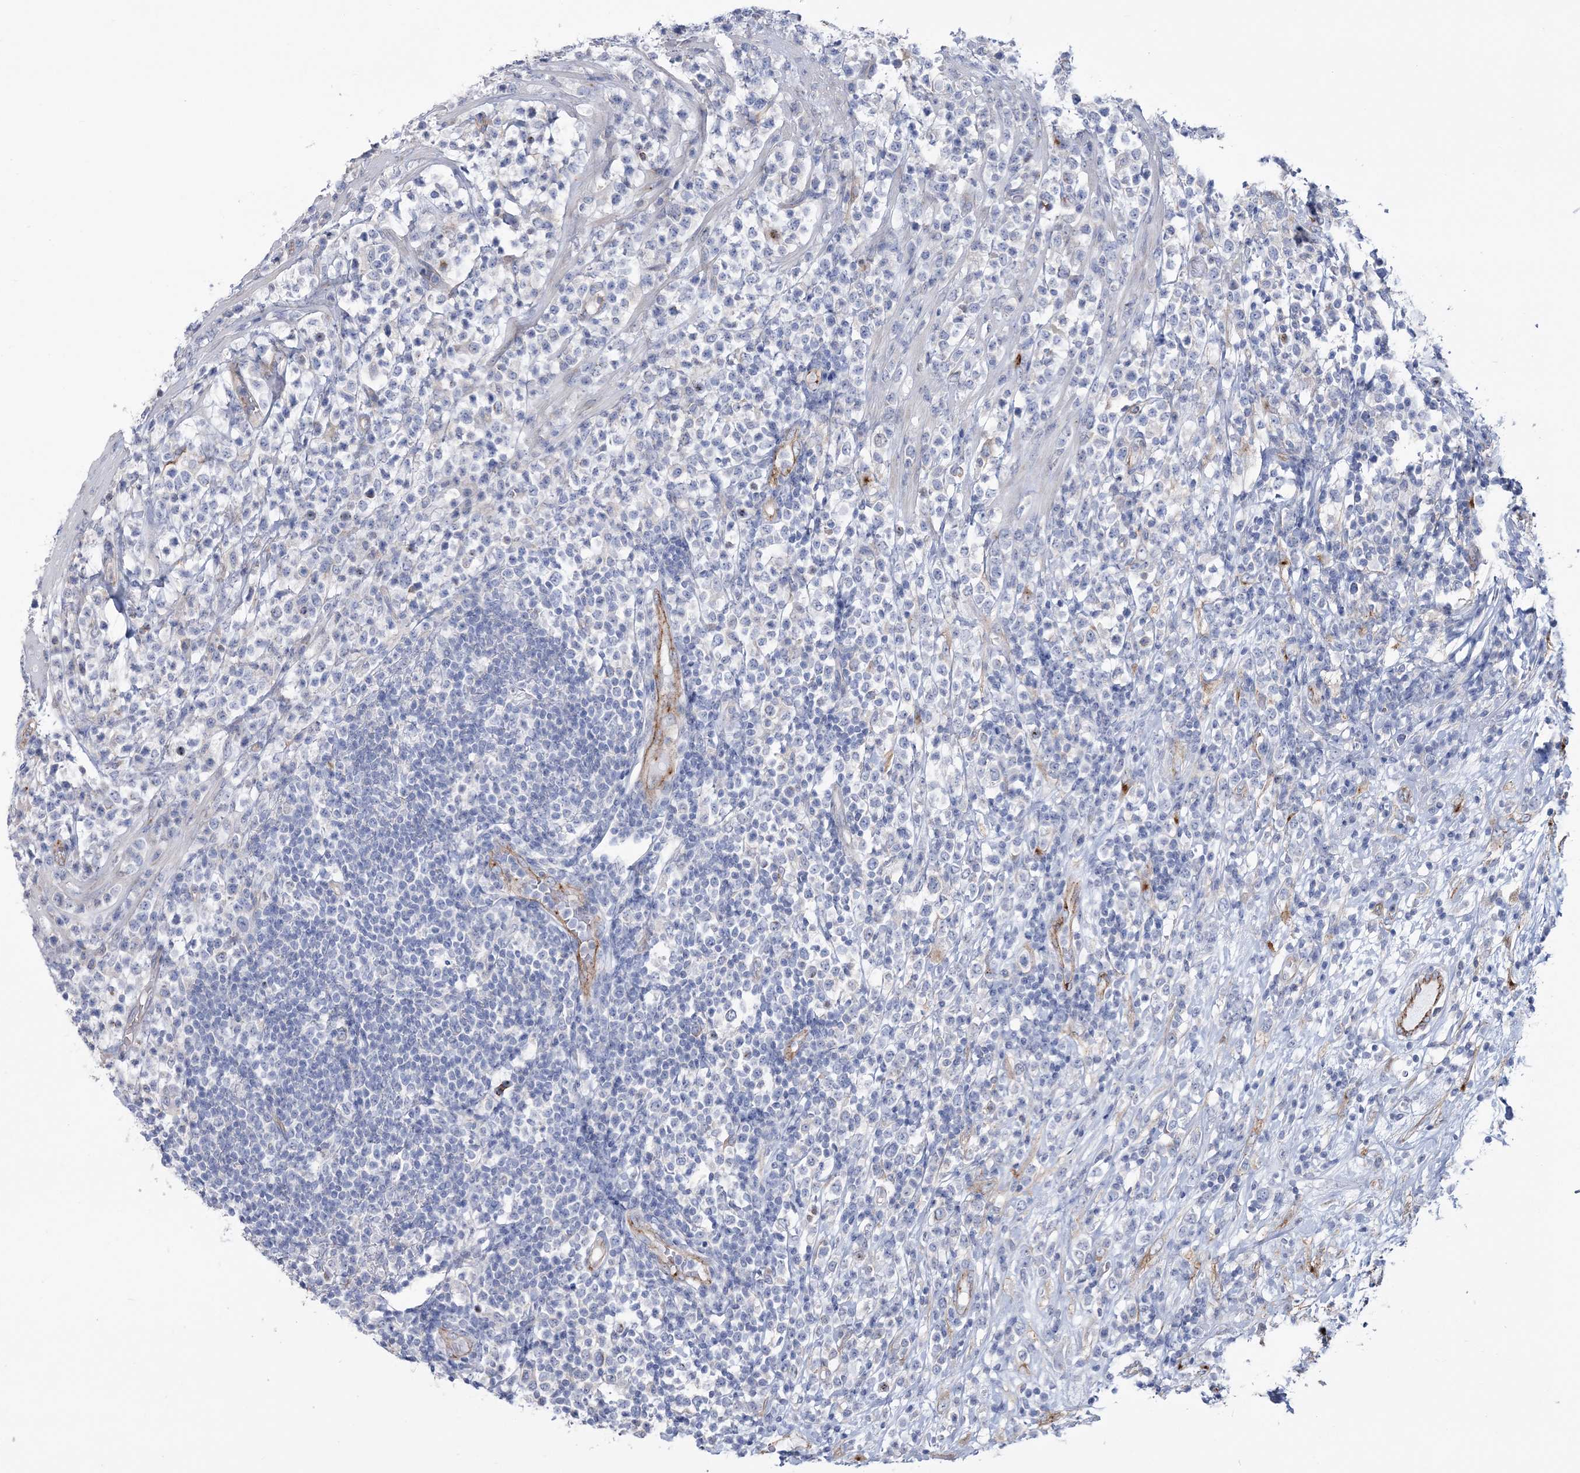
{"staining": {"intensity": "negative", "quantity": "none", "location": "none"}, "tissue": "lymphoma", "cell_type": "Tumor cells", "image_type": "cancer", "snomed": [{"axis": "morphology", "description": "Malignant lymphoma, non-Hodgkin's type, High grade"}, {"axis": "topography", "description": "Colon"}], "caption": "This image is of lymphoma stained with immunohistochemistry (IHC) to label a protein in brown with the nuclei are counter-stained blue. There is no positivity in tumor cells.", "gene": "RAB11FIP5", "patient": {"sex": "female", "age": 53}}